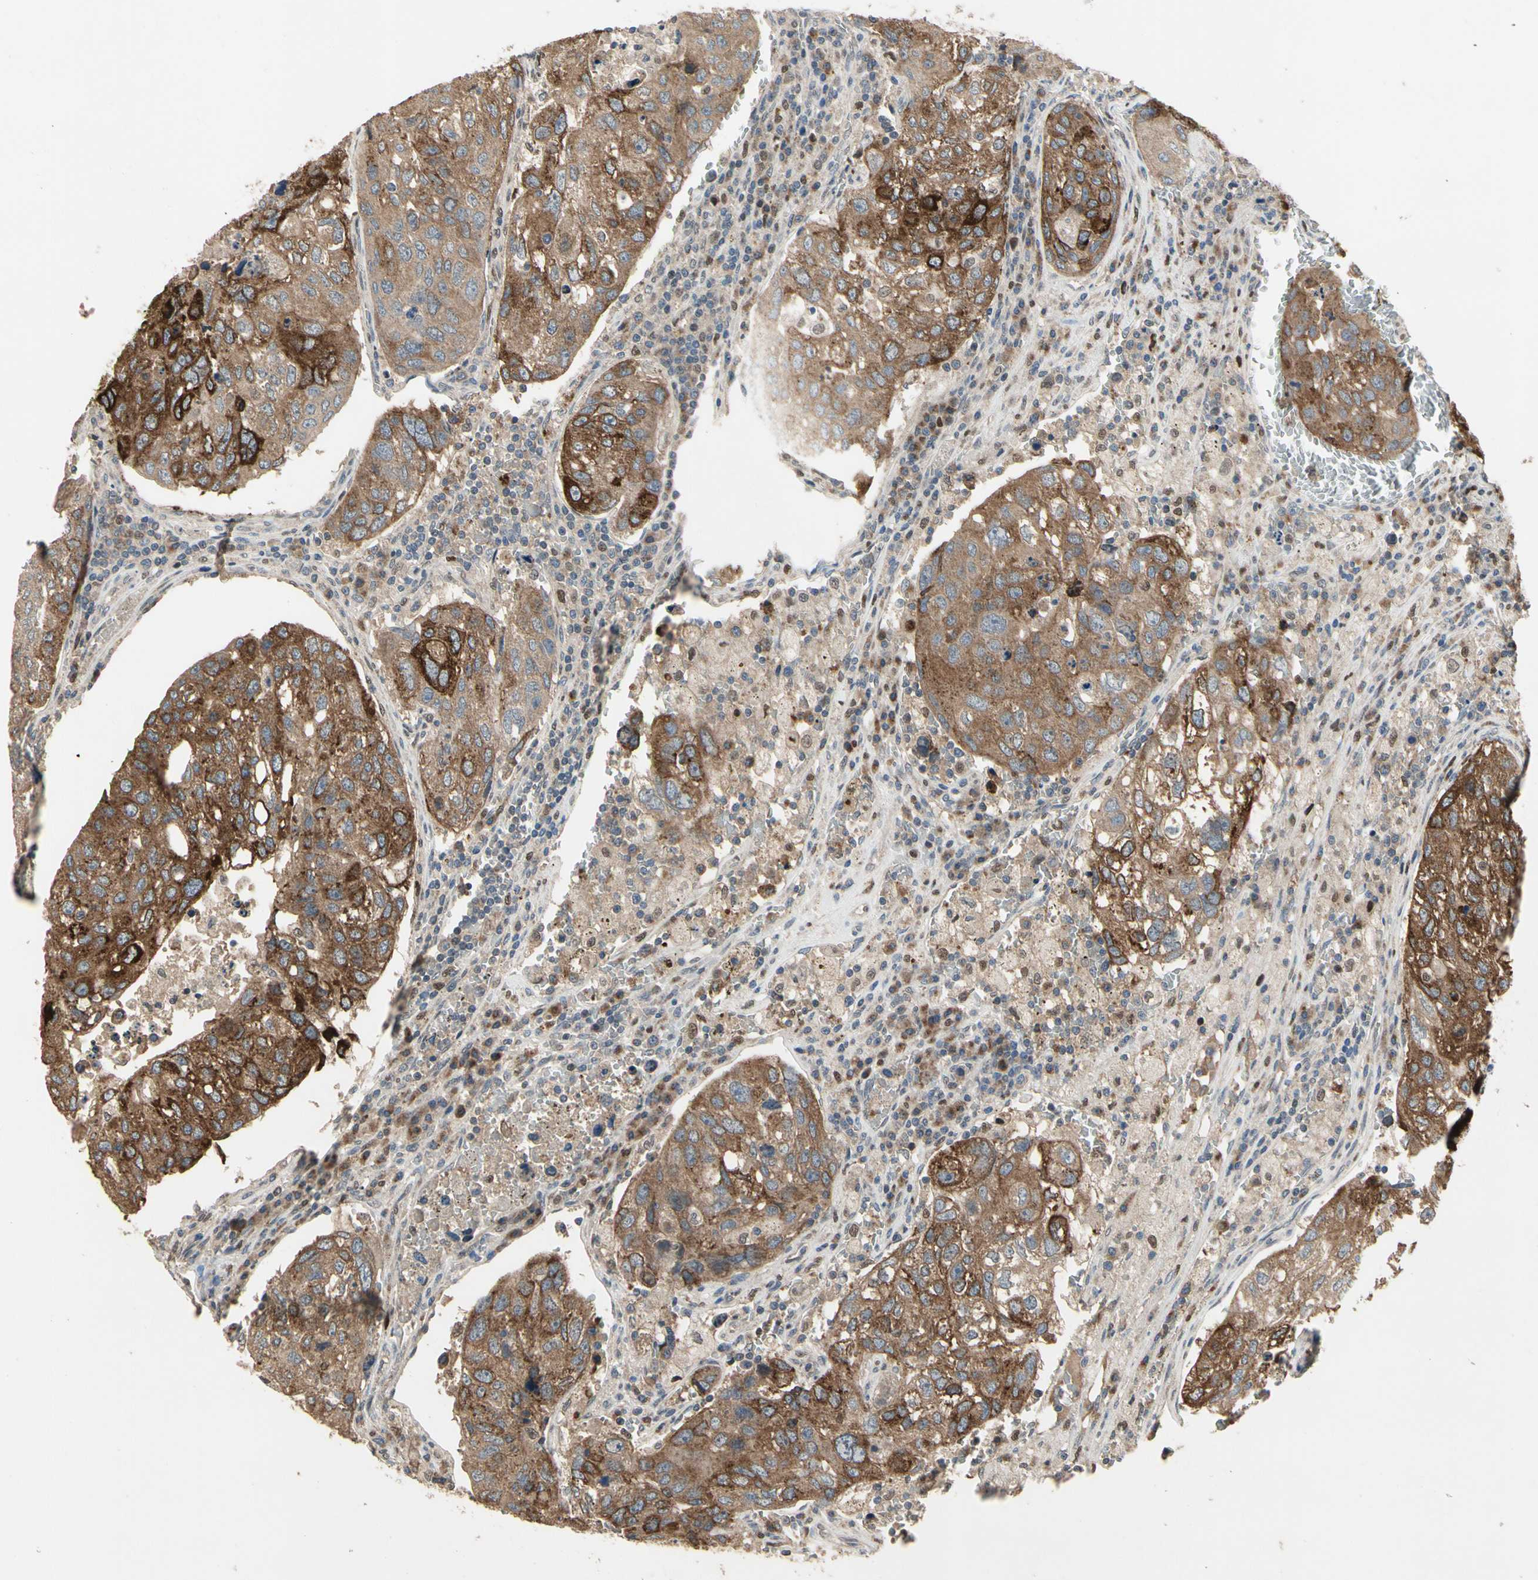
{"staining": {"intensity": "strong", "quantity": ">75%", "location": "cytoplasmic/membranous"}, "tissue": "urothelial cancer", "cell_type": "Tumor cells", "image_type": "cancer", "snomed": [{"axis": "morphology", "description": "Urothelial carcinoma, High grade"}, {"axis": "topography", "description": "Lymph node"}, {"axis": "topography", "description": "Urinary bladder"}], "caption": "Urothelial cancer tissue displays strong cytoplasmic/membranous expression in approximately >75% of tumor cells", "gene": "CGREF1", "patient": {"sex": "male", "age": 51}}